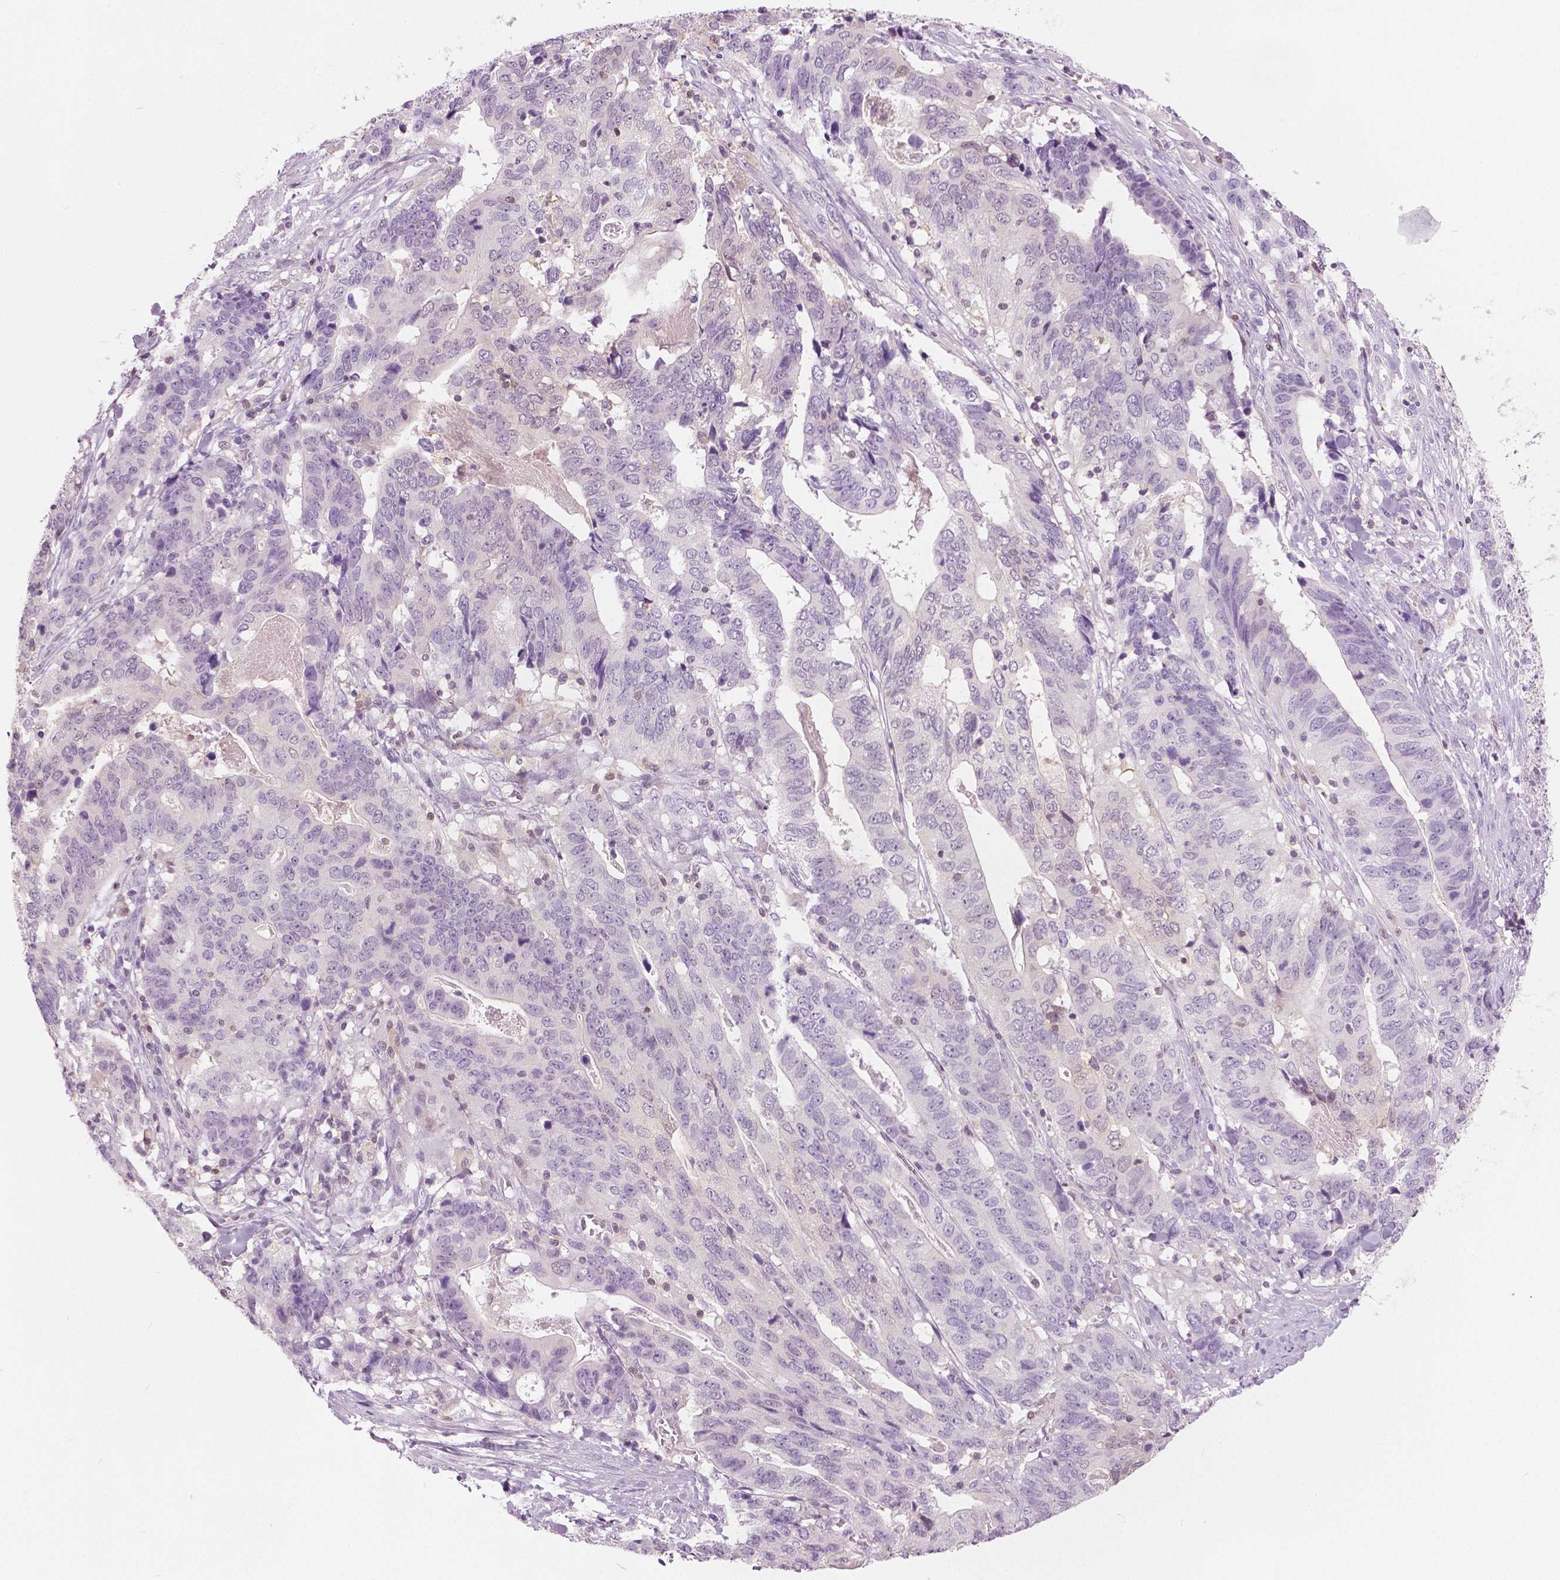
{"staining": {"intensity": "negative", "quantity": "none", "location": "none"}, "tissue": "stomach cancer", "cell_type": "Tumor cells", "image_type": "cancer", "snomed": [{"axis": "morphology", "description": "Adenocarcinoma, NOS"}, {"axis": "topography", "description": "Stomach, upper"}], "caption": "DAB immunohistochemical staining of human stomach cancer (adenocarcinoma) demonstrates no significant staining in tumor cells.", "gene": "GALM", "patient": {"sex": "female", "age": 67}}